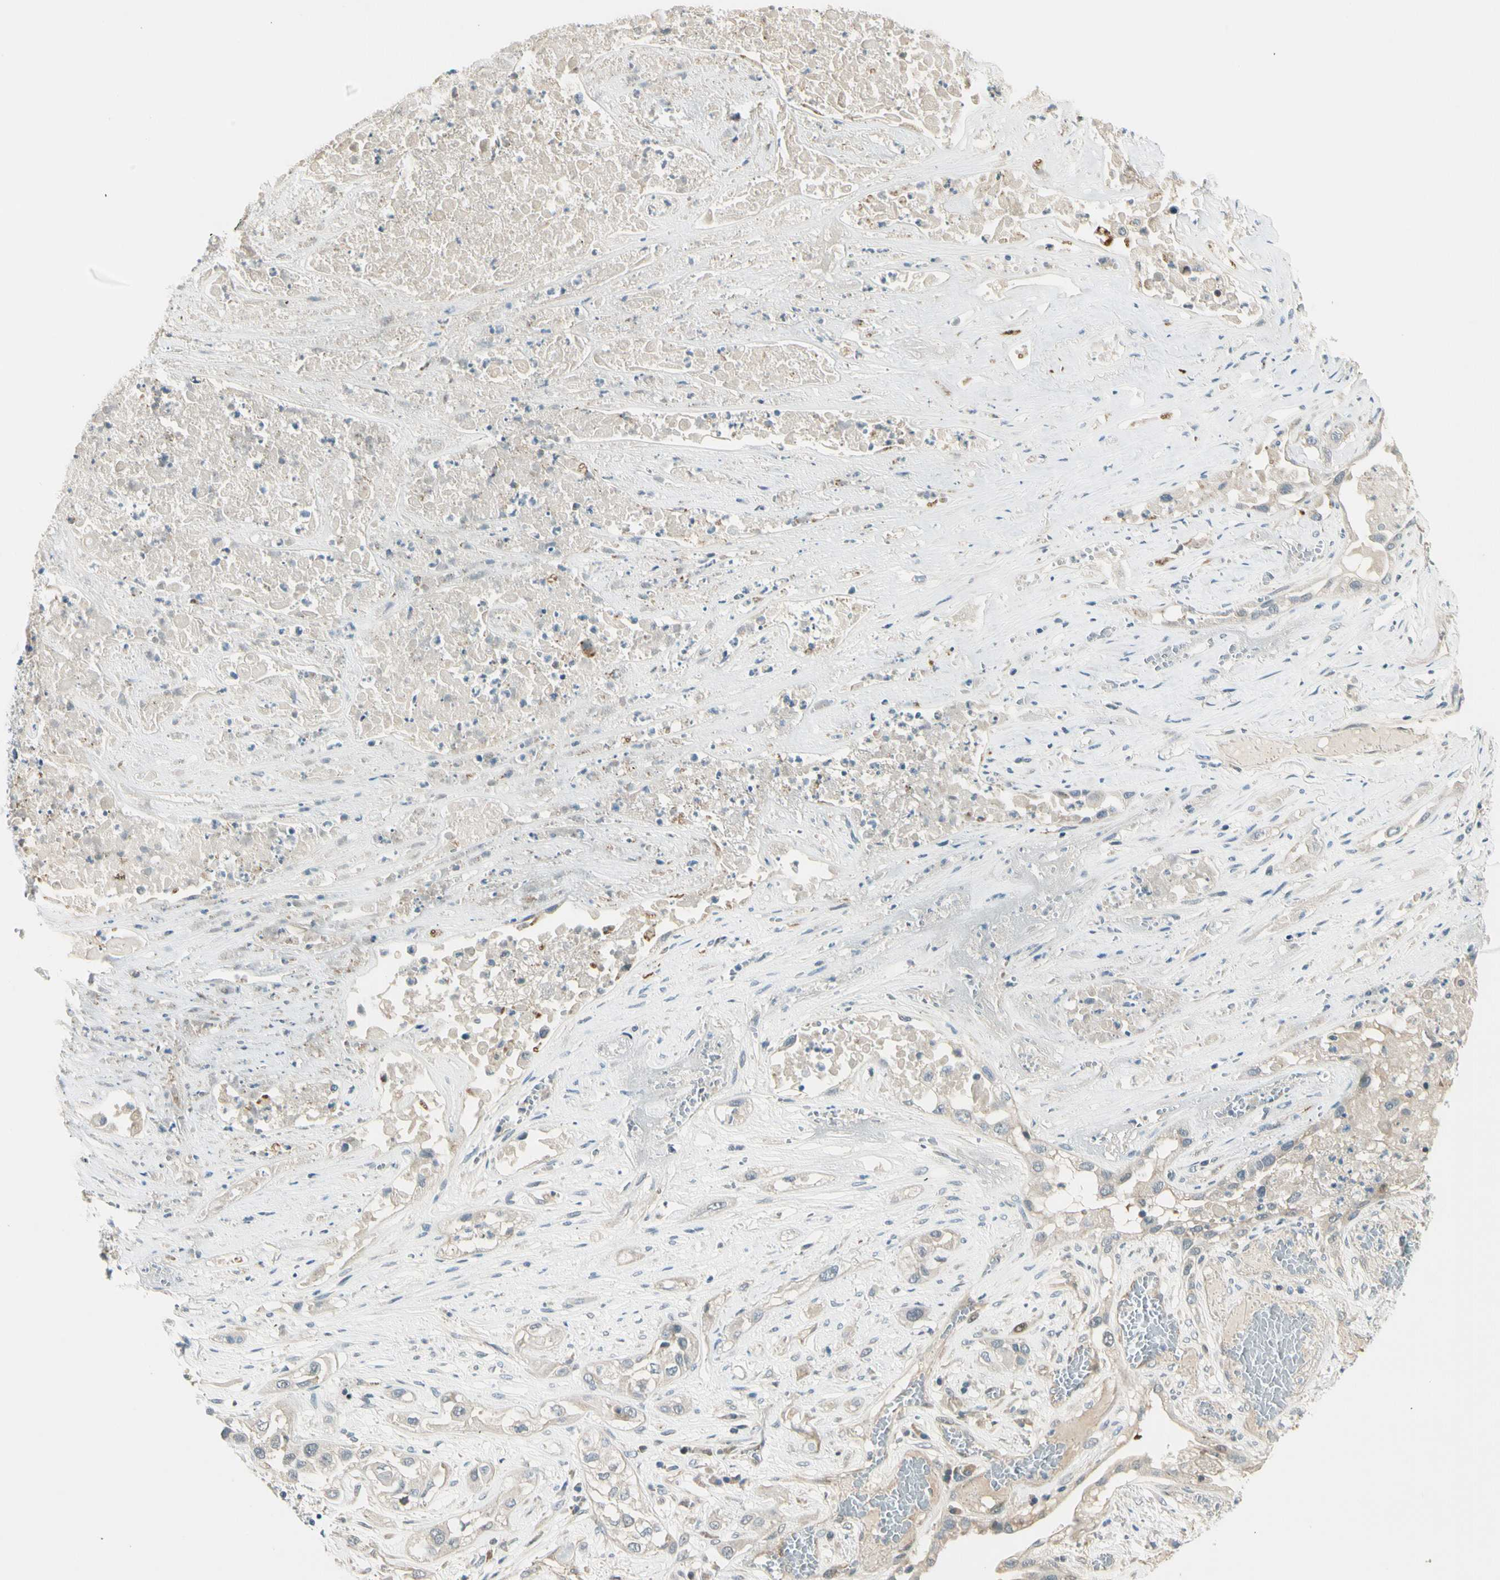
{"staining": {"intensity": "weak", "quantity": "<25%", "location": "cytoplasmic/membranous"}, "tissue": "lung cancer", "cell_type": "Tumor cells", "image_type": "cancer", "snomed": [{"axis": "morphology", "description": "Squamous cell carcinoma, NOS"}, {"axis": "topography", "description": "Lung"}], "caption": "This is an immunohistochemistry histopathology image of human lung cancer. There is no expression in tumor cells.", "gene": "SVBP", "patient": {"sex": "male", "age": 71}}